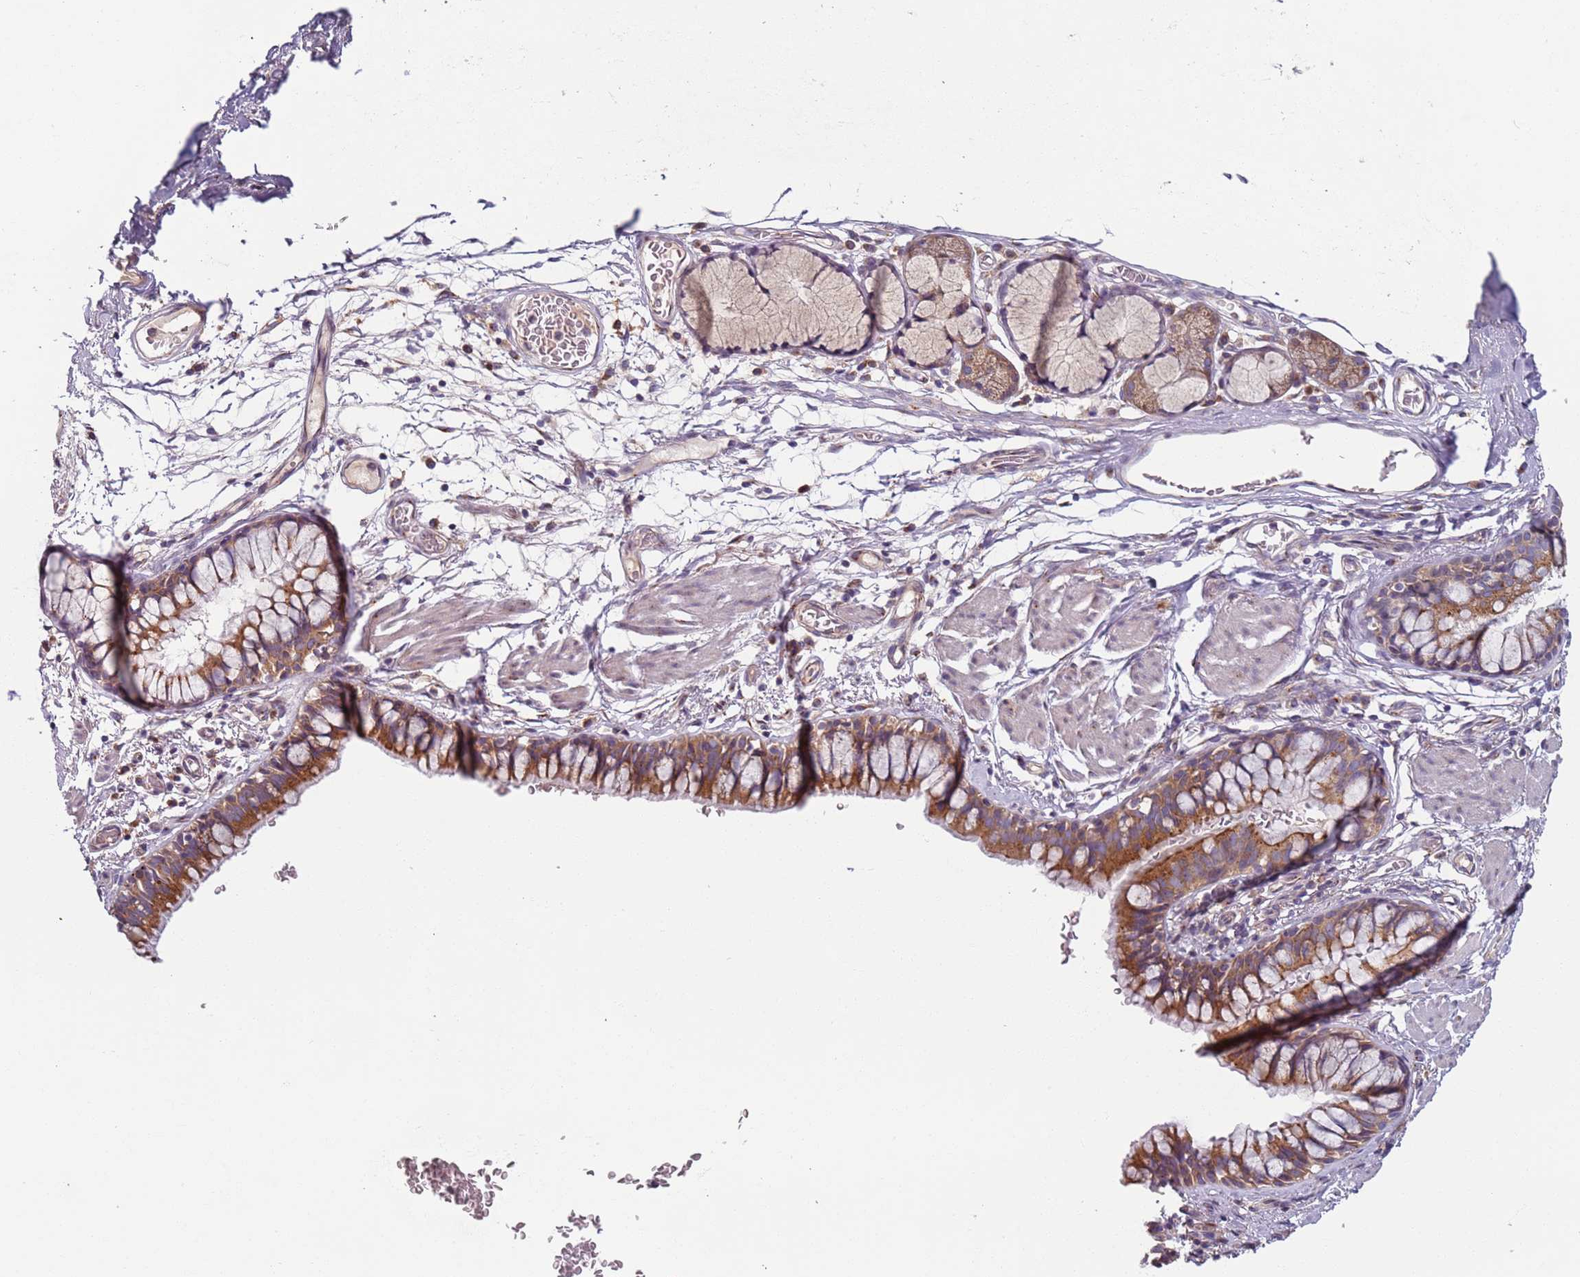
{"staining": {"intensity": "moderate", "quantity": ">75%", "location": "cytoplasmic/membranous"}, "tissue": "bronchus", "cell_type": "Respiratory epithelial cells", "image_type": "normal", "snomed": [{"axis": "morphology", "description": "Normal tissue, NOS"}, {"axis": "topography", "description": "Cartilage tissue"}, {"axis": "topography", "description": "Bronchus"}], "caption": "Immunohistochemistry histopathology image of benign human bronchus stained for a protein (brown), which demonstrates medium levels of moderate cytoplasmic/membranous staining in about >75% of respiratory epithelial cells.", "gene": "AKTIP", "patient": {"sex": "female", "age": 36}}